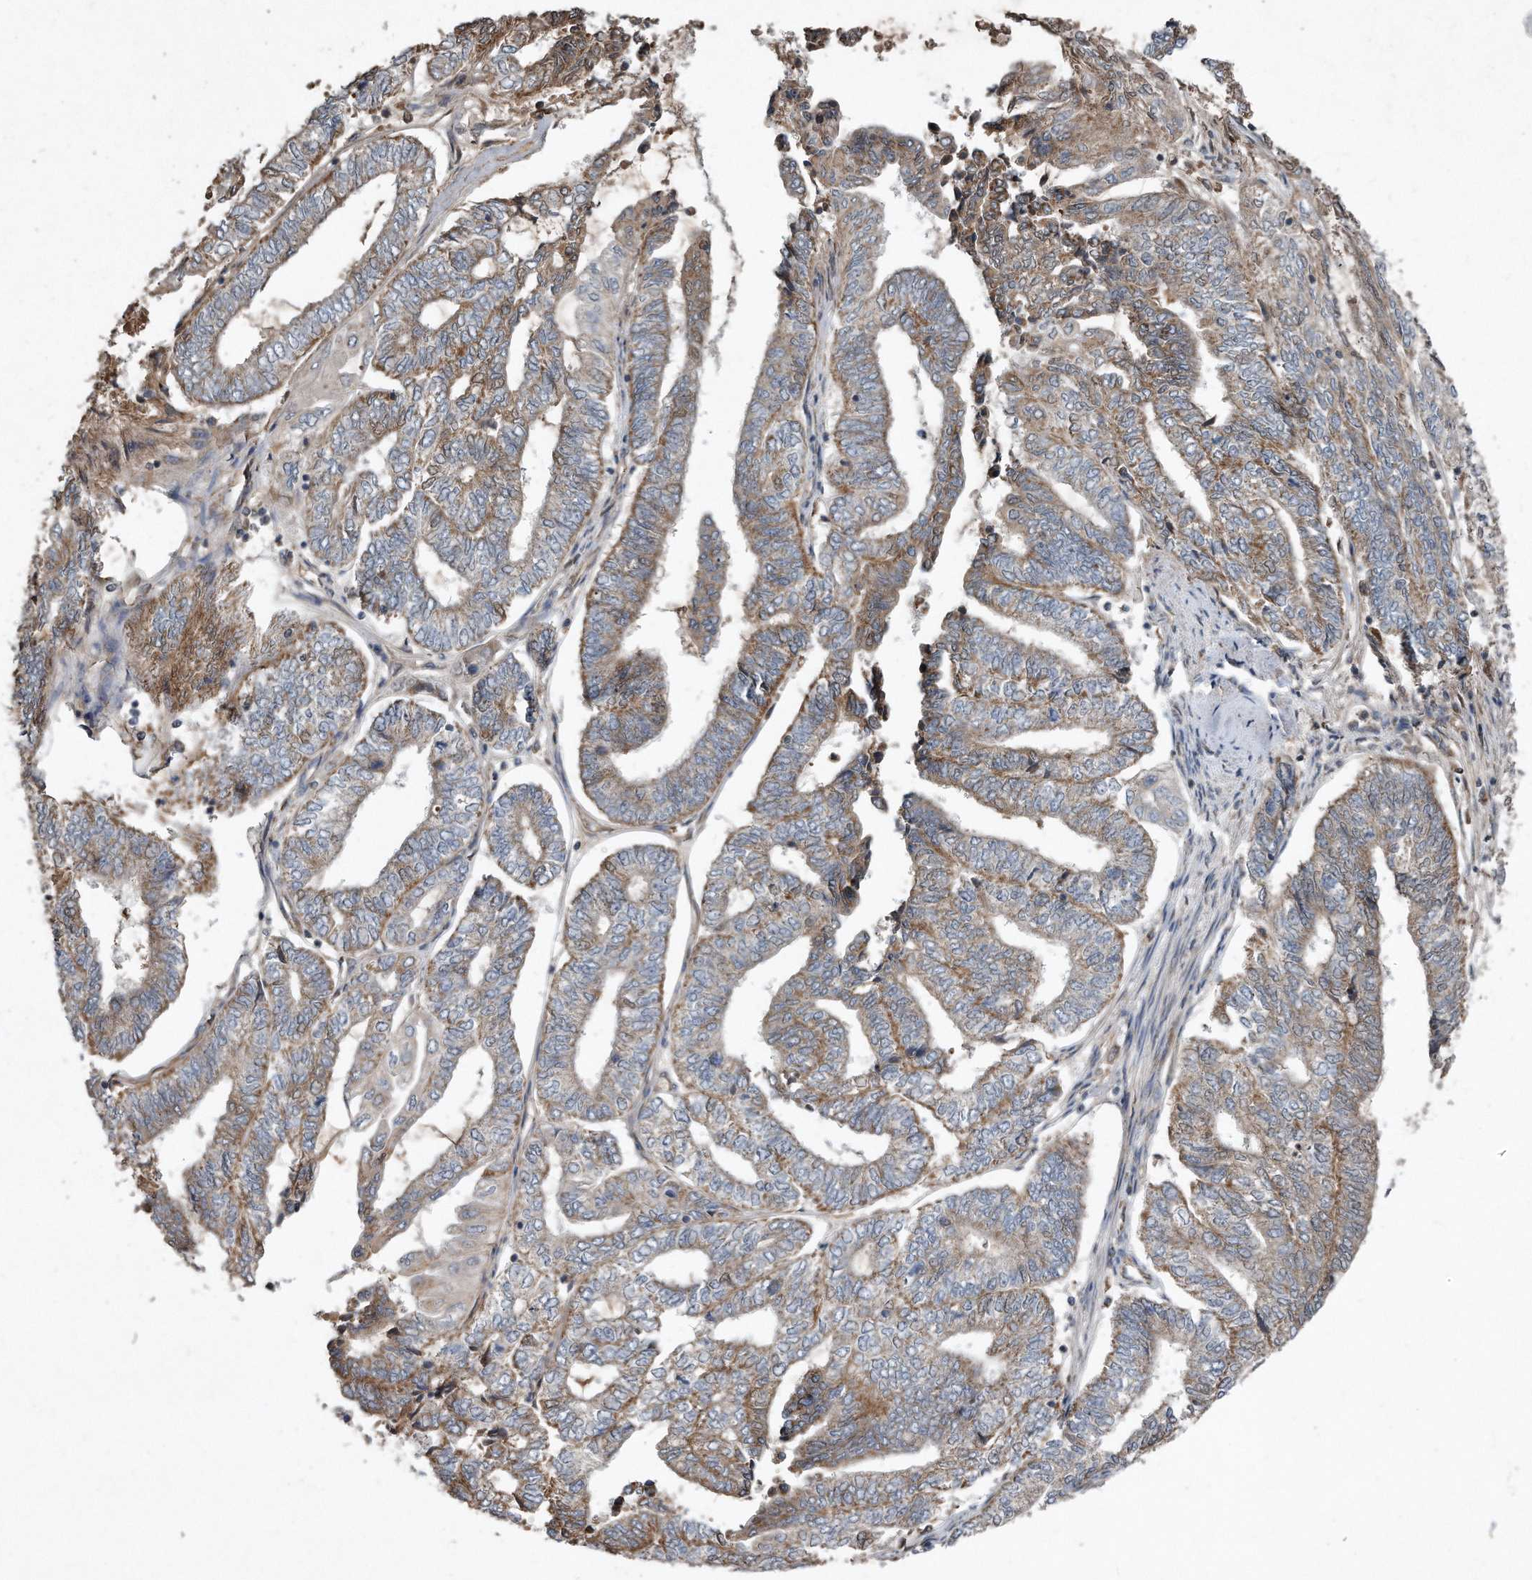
{"staining": {"intensity": "weak", "quantity": "25%-75%", "location": "cytoplasmic/membranous"}, "tissue": "endometrial cancer", "cell_type": "Tumor cells", "image_type": "cancer", "snomed": [{"axis": "morphology", "description": "Adenocarcinoma, NOS"}, {"axis": "topography", "description": "Uterus"}, {"axis": "topography", "description": "Endometrium"}], "caption": "High-magnification brightfield microscopy of endometrial adenocarcinoma stained with DAB (3,3'-diaminobenzidine) (brown) and counterstained with hematoxylin (blue). tumor cells exhibit weak cytoplasmic/membranous expression is present in about25%-75% of cells. The staining was performed using DAB (3,3'-diaminobenzidine), with brown indicating positive protein expression. Nuclei are stained blue with hematoxylin.", "gene": "SDHA", "patient": {"sex": "female", "age": 70}}